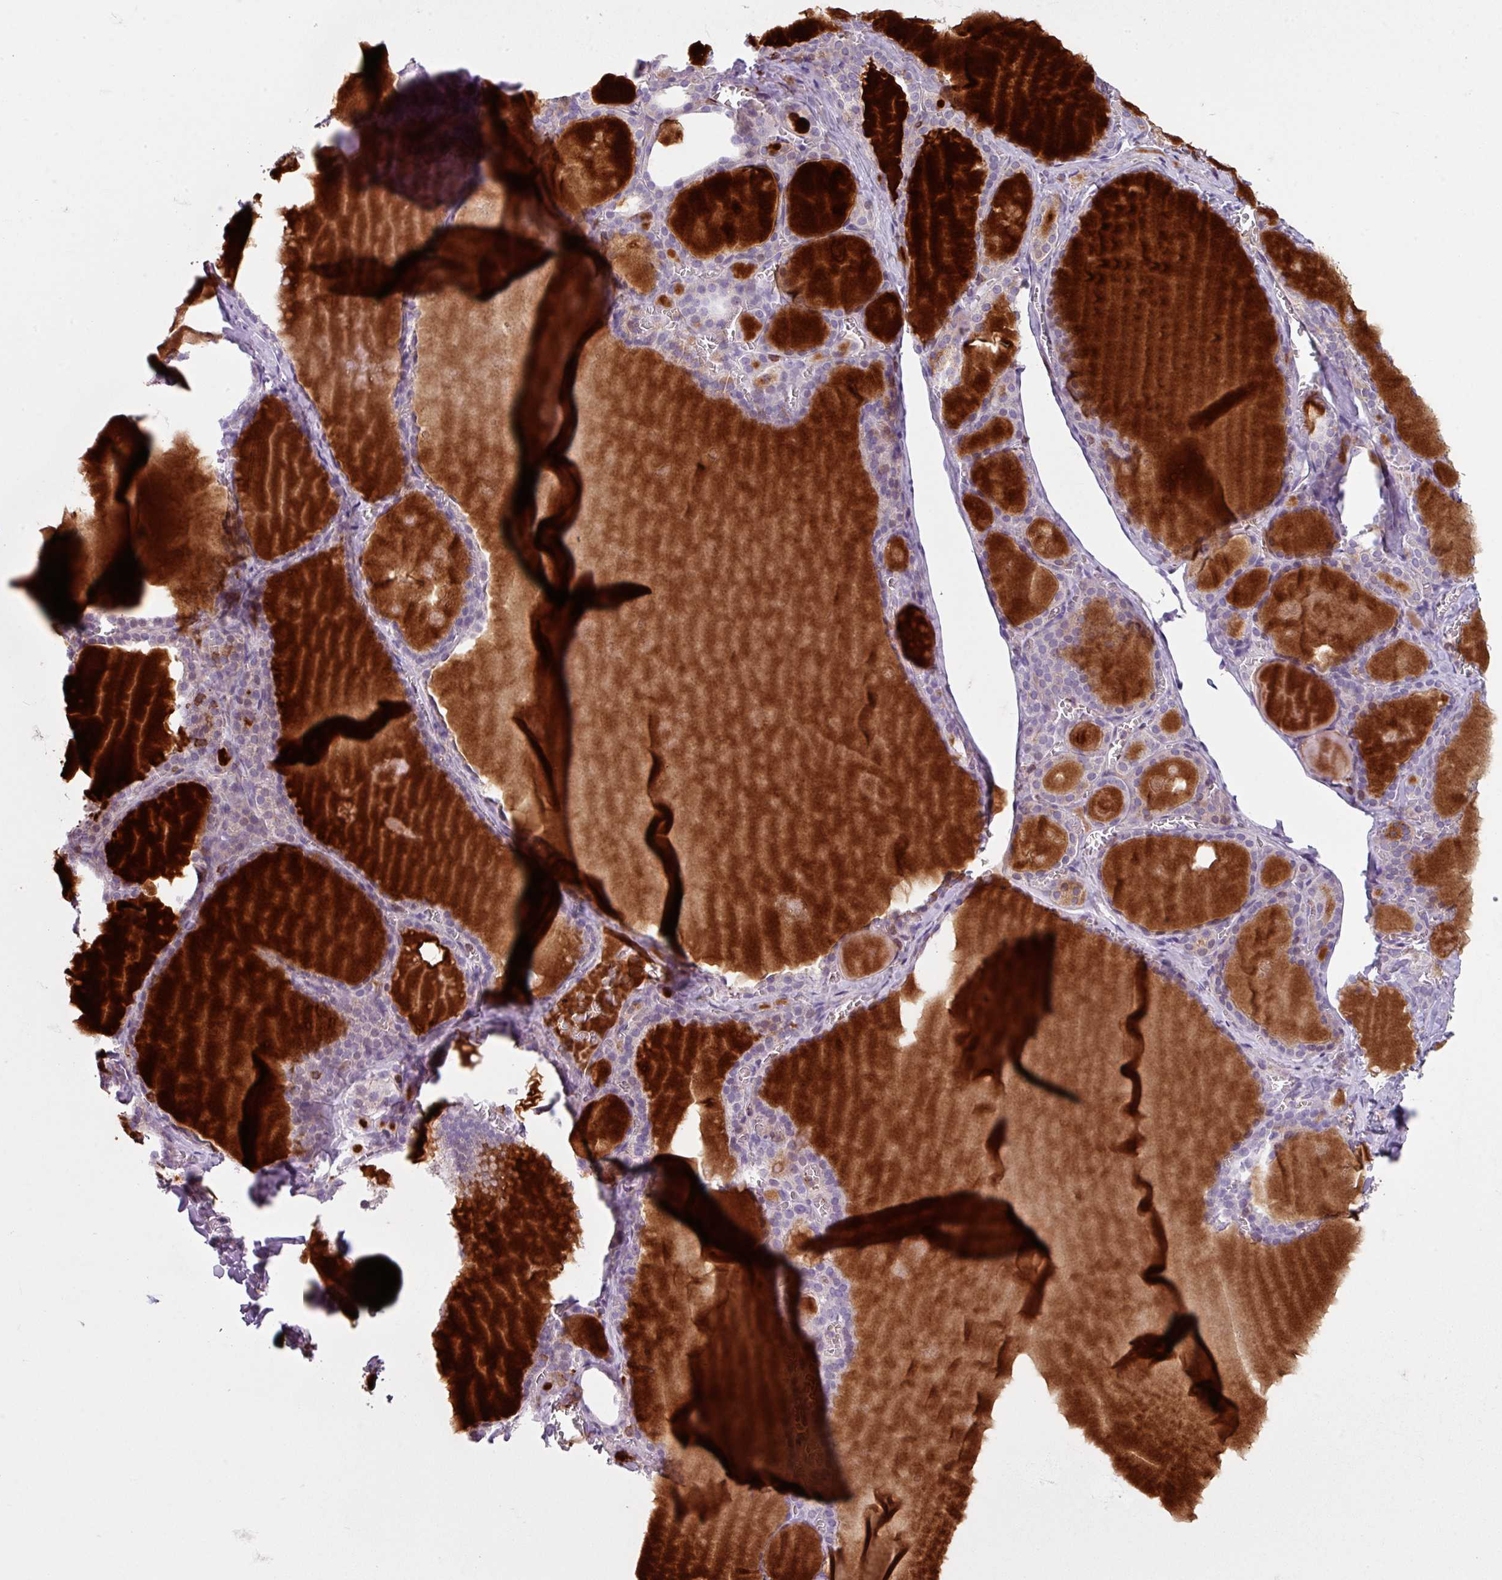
{"staining": {"intensity": "weak", "quantity": "<25%", "location": "cytoplasmic/membranous"}, "tissue": "thyroid gland", "cell_type": "Glandular cells", "image_type": "normal", "snomed": [{"axis": "morphology", "description": "Normal tissue, NOS"}, {"axis": "topography", "description": "Thyroid gland"}], "caption": "The image reveals no staining of glandular cells in normal thyroid gland.", "gene": "NEDD9", "patient": {"sex": "male", "age": 56}}